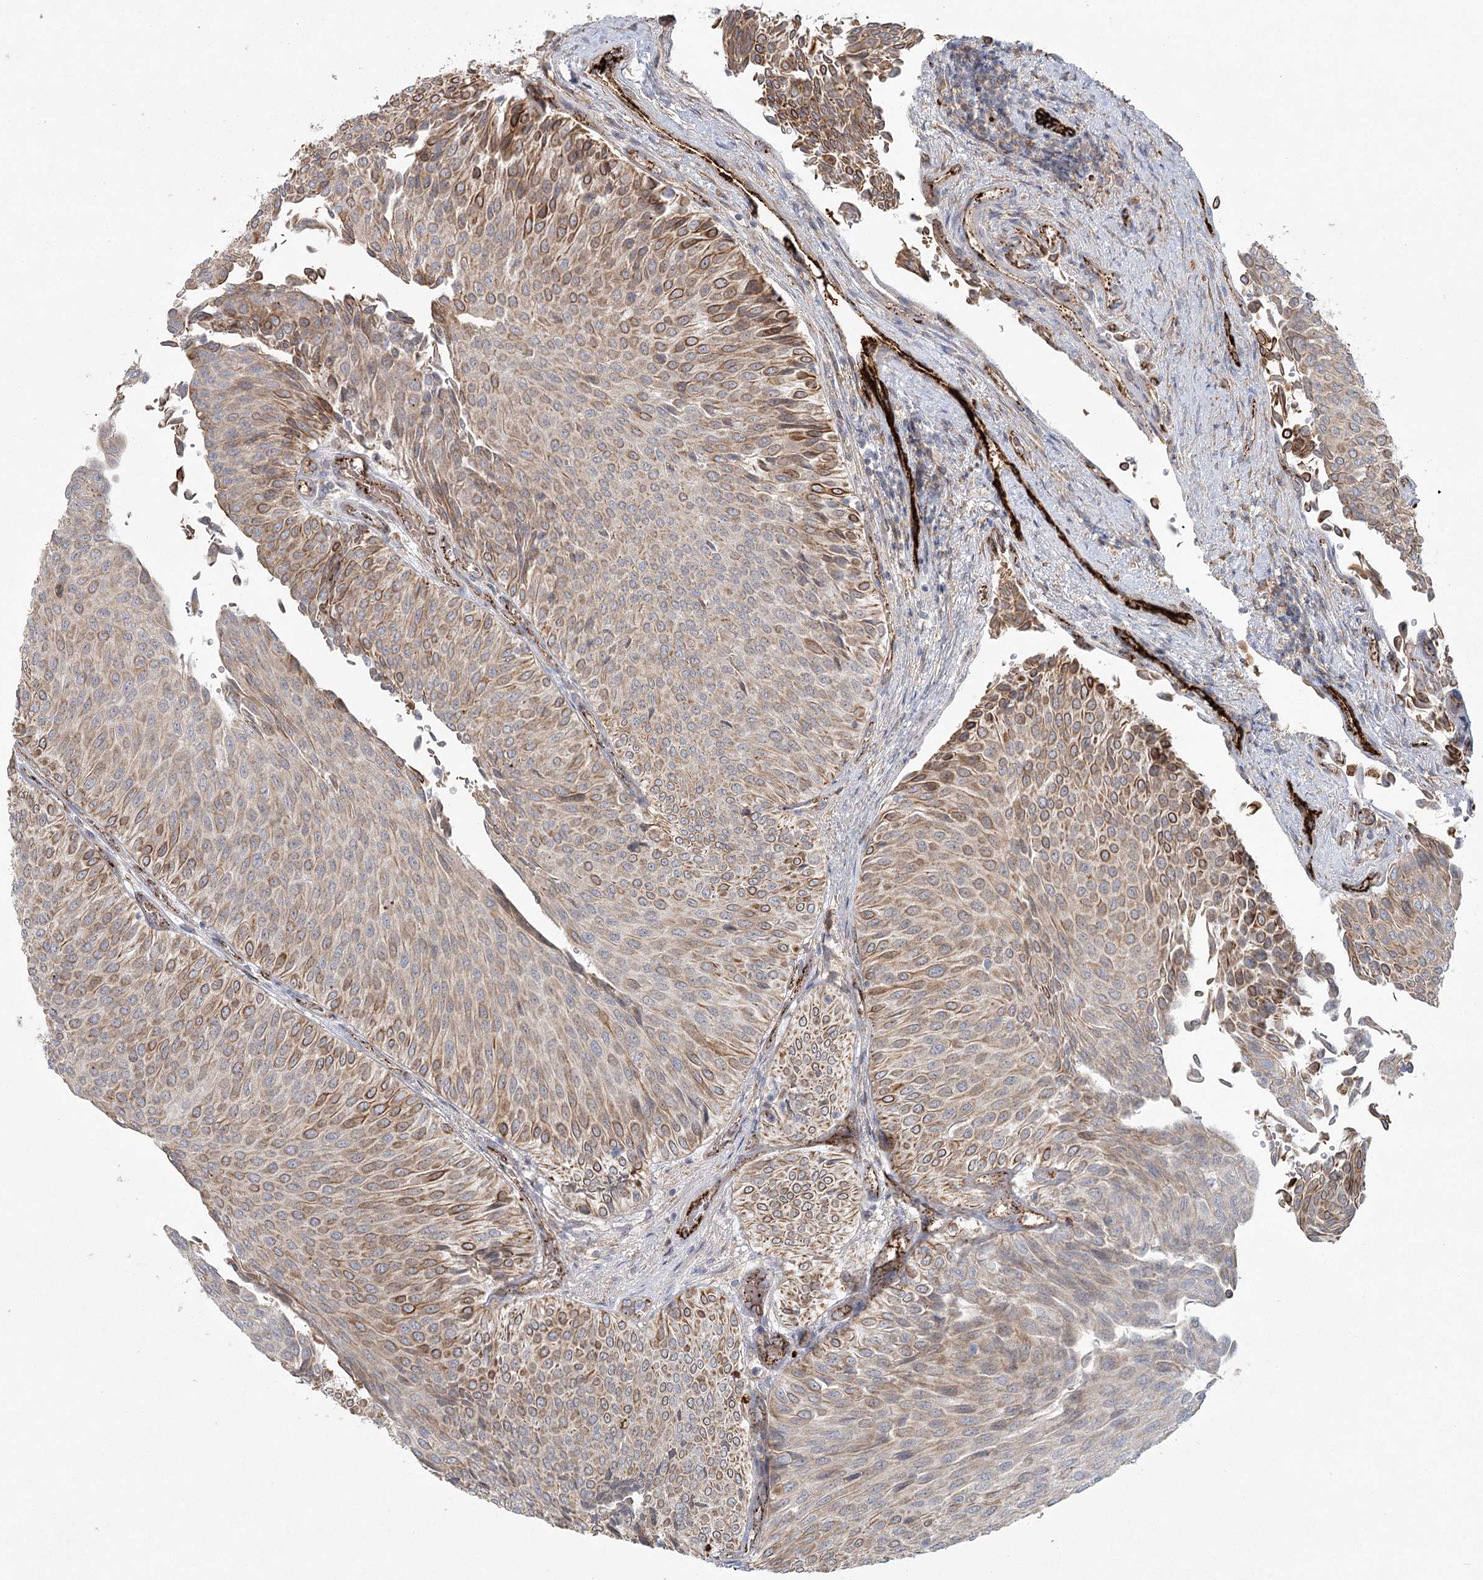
{"staining": {"intensity": "moderate", "quantity": "25%-75%", "location": "cytoplasmic/membranous"}, "tissue": "urothelial cancer", "cell_type": "Tumor cells", "image_type": "cancer", "snomed": [{"axis": "morphology", "description": "Urothelial carcinoma, Low grade"}, {"axis": "topography", "description": "Urinary bladder"}], "caption": "Tumor cells show medium levels of moderate cytoplasmic/membranous staining in about 25%-75% of cells in human low-grade urothelial carcinoma.", "gene": "KBTBD4", "patient": {"sex": "male", "age": 78}}